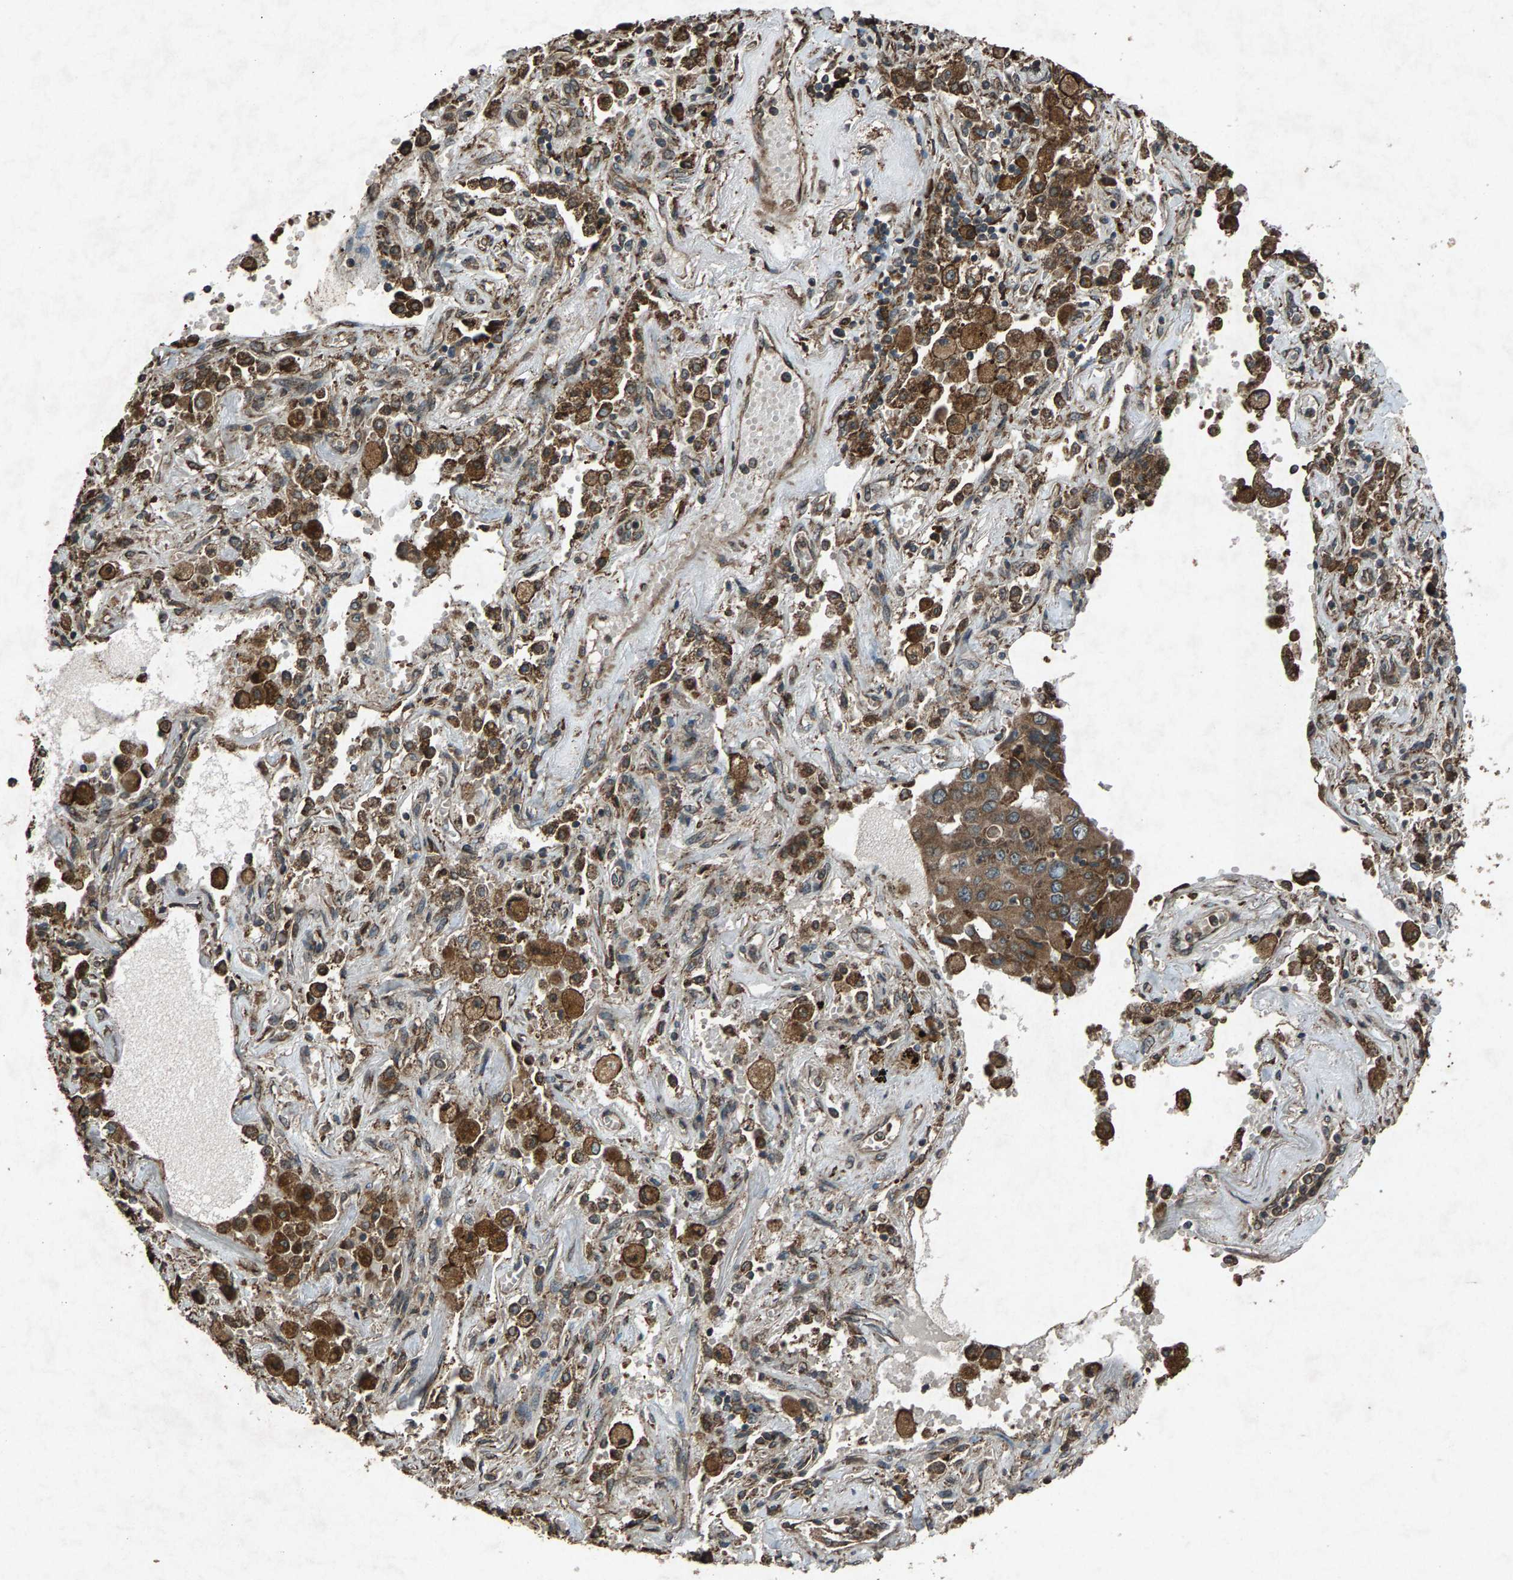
{"staining": {"intensity": "moderate", "quantity": ">75%", "location": "cytoplasmic/membranous"}, "tissue": "lung cancer", "cell_type": "Tumor cells", "image_type": "cancer", "snomed": [{"axis": "morphology", "description": "Adenocarcinoma, NOS"}, {"axis": "topography", "description": "Lung"}], "caption": "This is a photomicrograph of immunohistochemistry (IHC) staining of adenocarcinoma (lung), which shows moderate expression in the cytoplasmic/membranous of tumor cells.", "gene": "CALR", "patient": {"sex": "female", "age": 65}}